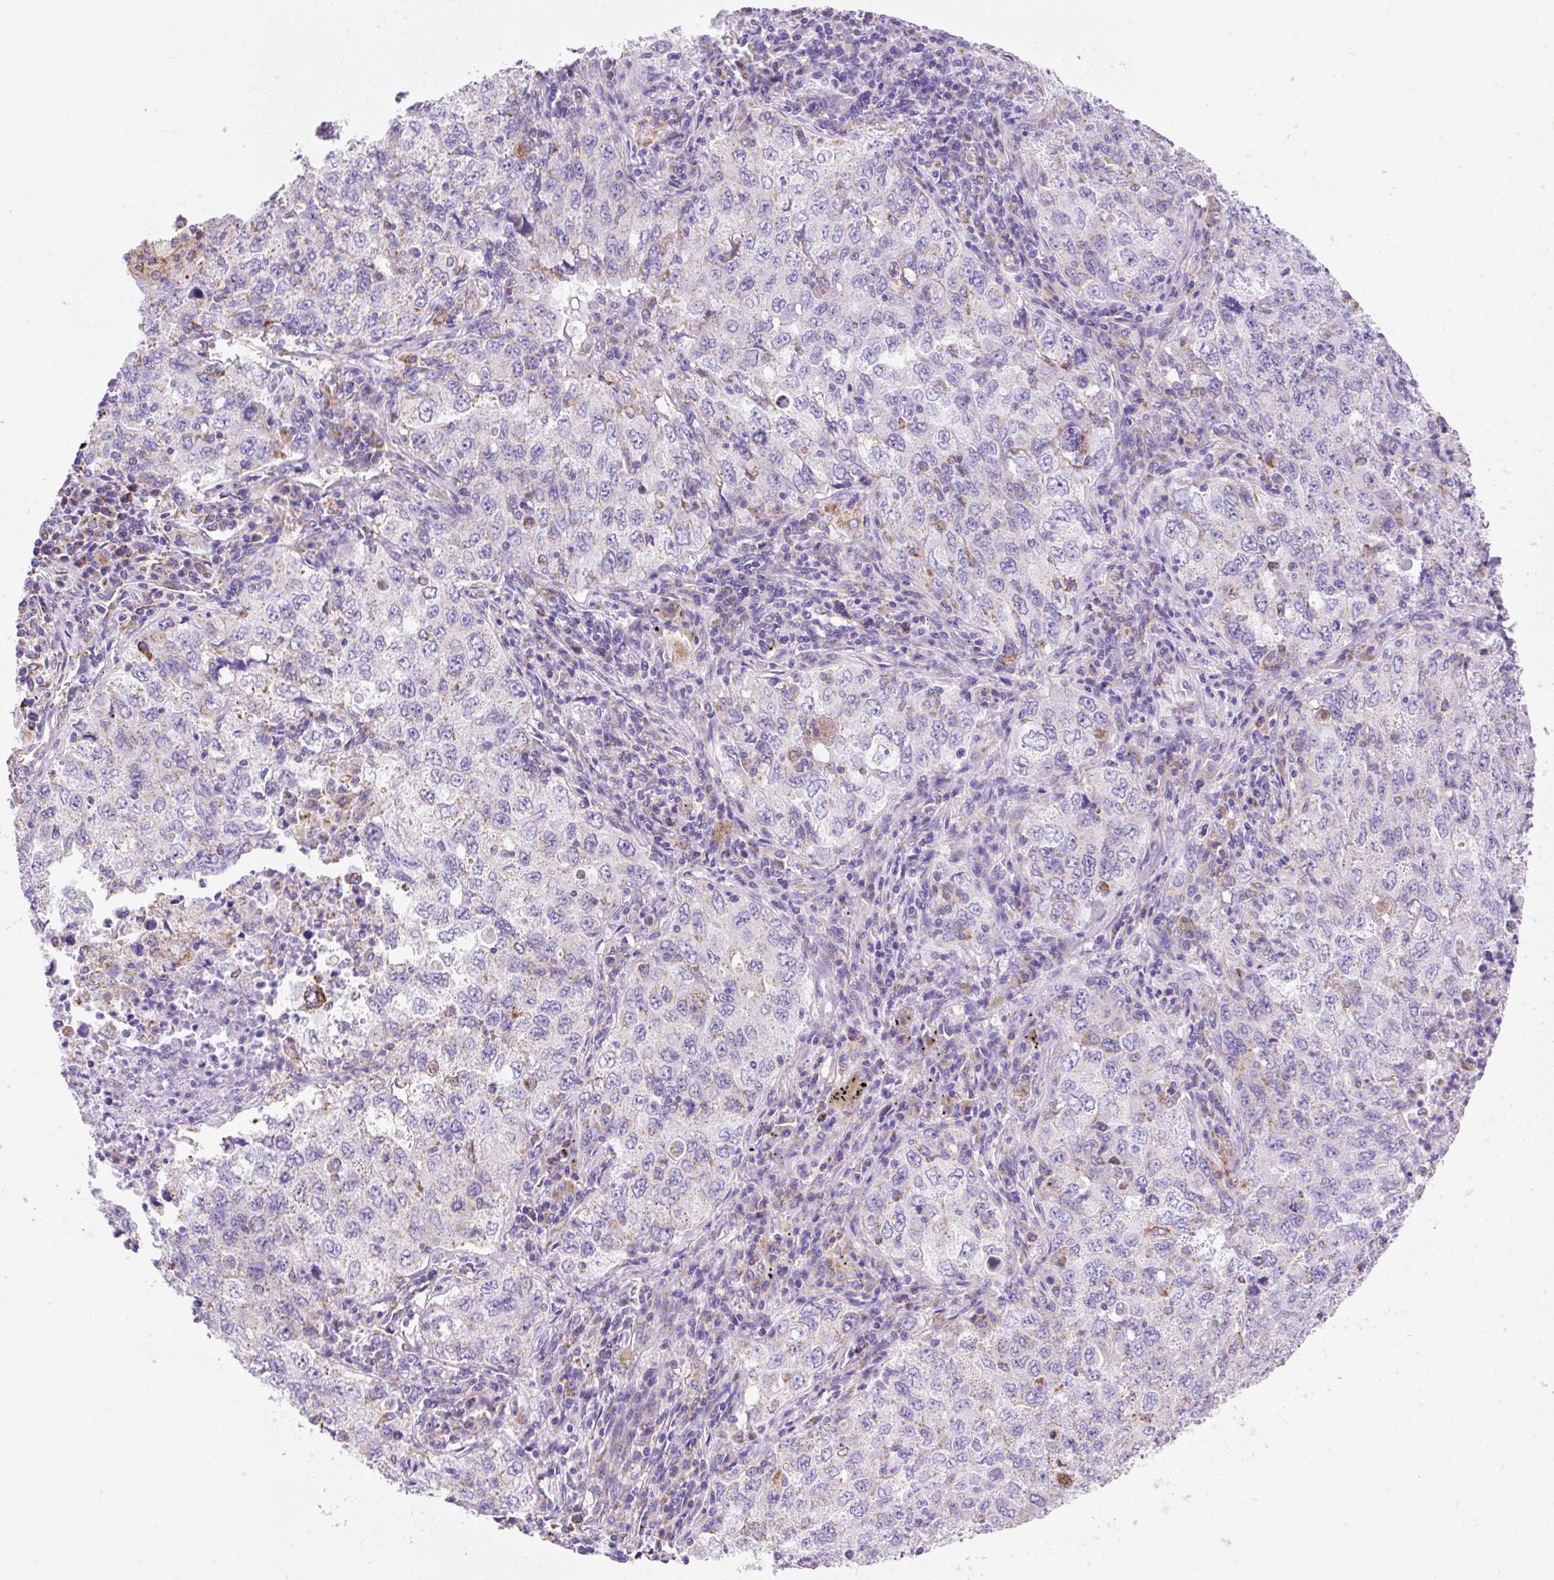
{"staining": {"intensity": "negative", "quantity": "none", "location": "none"}, "tissue": "lung cancer", "cell_type": "Tumor cells", "image_type": "cancer", "snomed": [{"axis": "morphology", "description": "Adenocarcinoma, NOS"}, {"axis": "topography", "description": "Lung"}], "caption": "Lung adenocarcinoma stained for a protein using IHC shows no positivity tumor cells.", "gene": "DAAM2", "patient": {"sex": "female", "age": 57}}